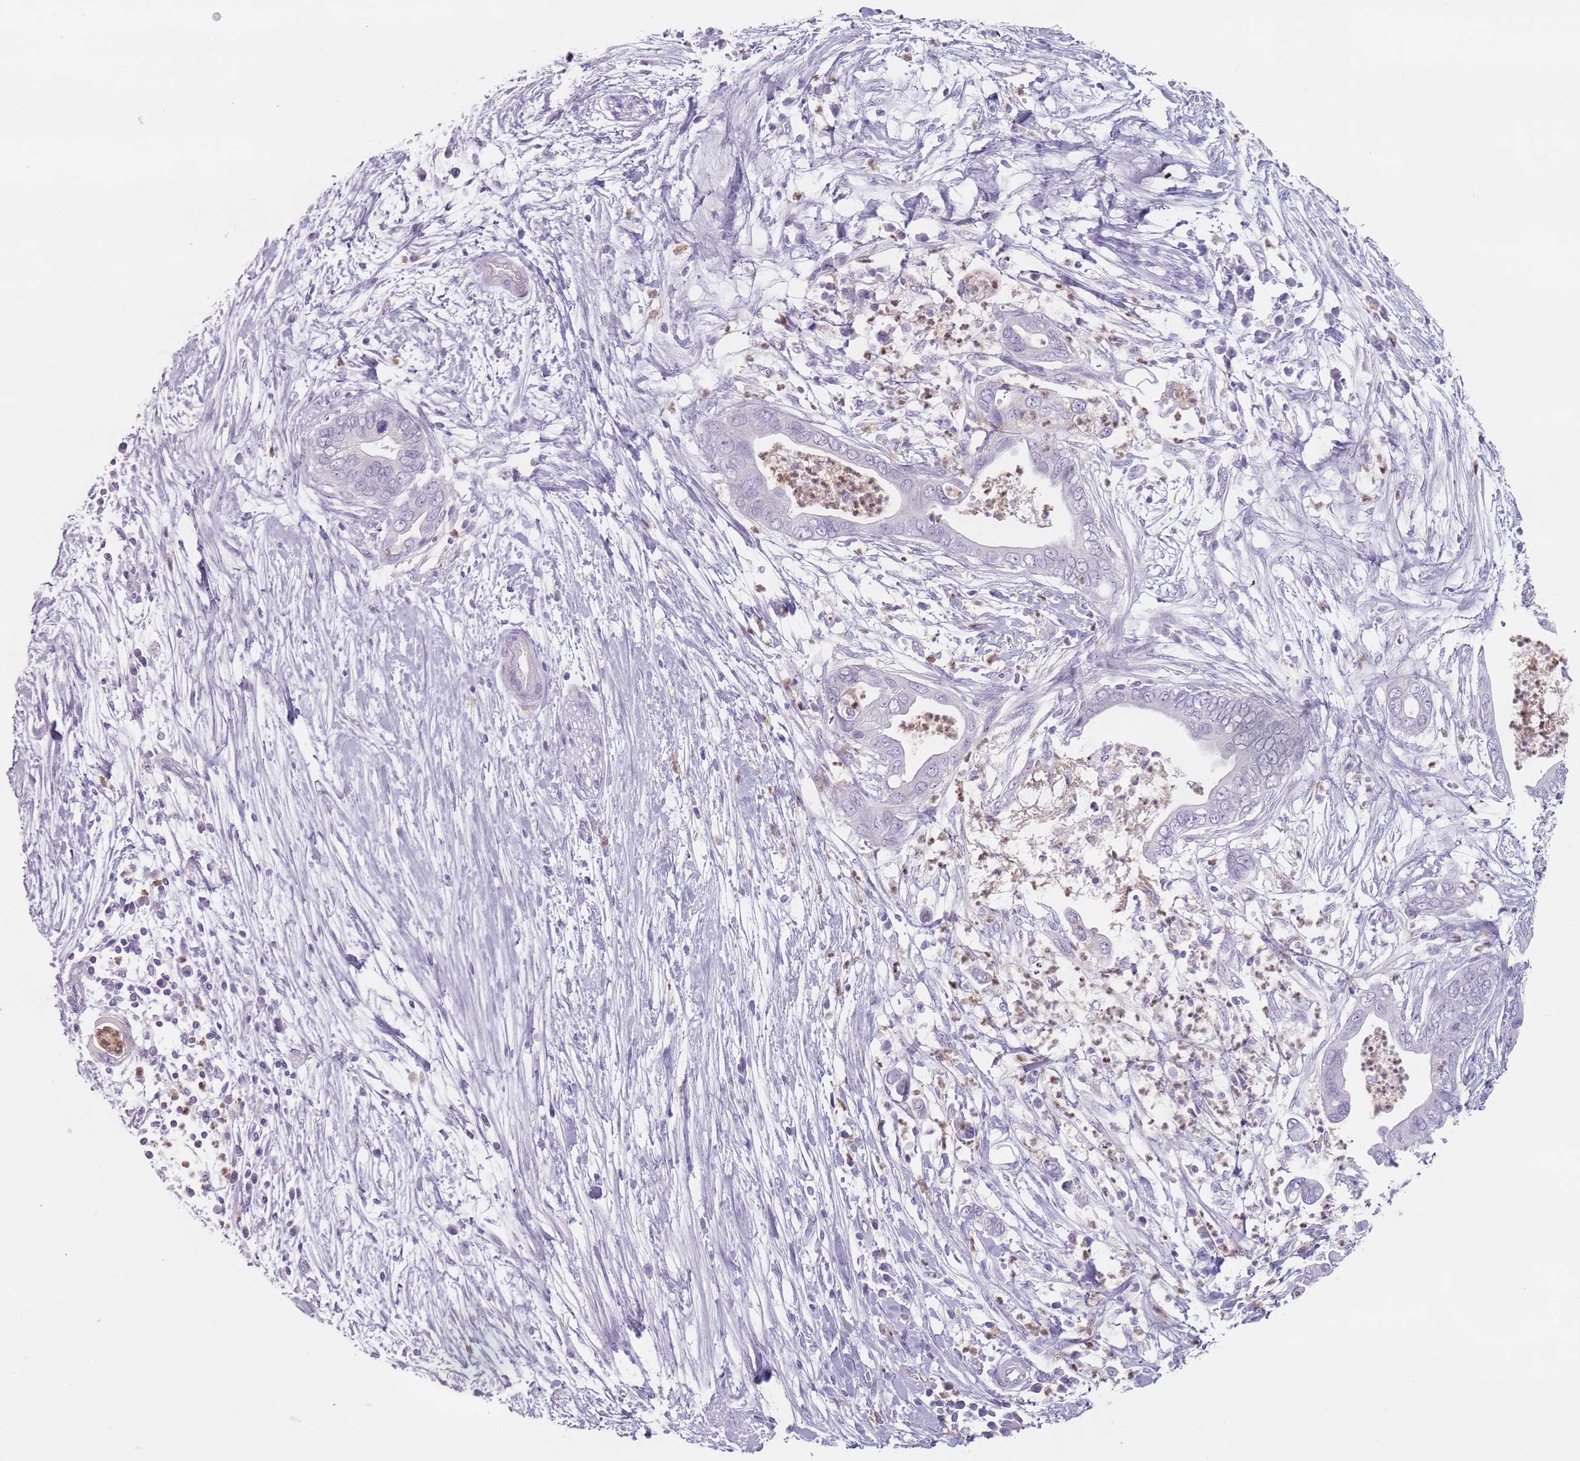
{"staining": {"intensity": "negative", "quantity": "none", "location": "none"}, "tissue": "pancreatic cancer", "cell_type": "Tumor cells", "image_type": "cancer", "snomed": [{"axis": "morphology", "description": "Adenocarcinoma, NOS"}, {"axis": "topography", "description": "Pancreas"}], "caption": "Immunohistochemical staining of pancreatic cancer (adenocarcinoma) shows no significant positivity in tumor cells.", "gene": "ZNF584", "patient": {"sex": "male", "age": 75}}